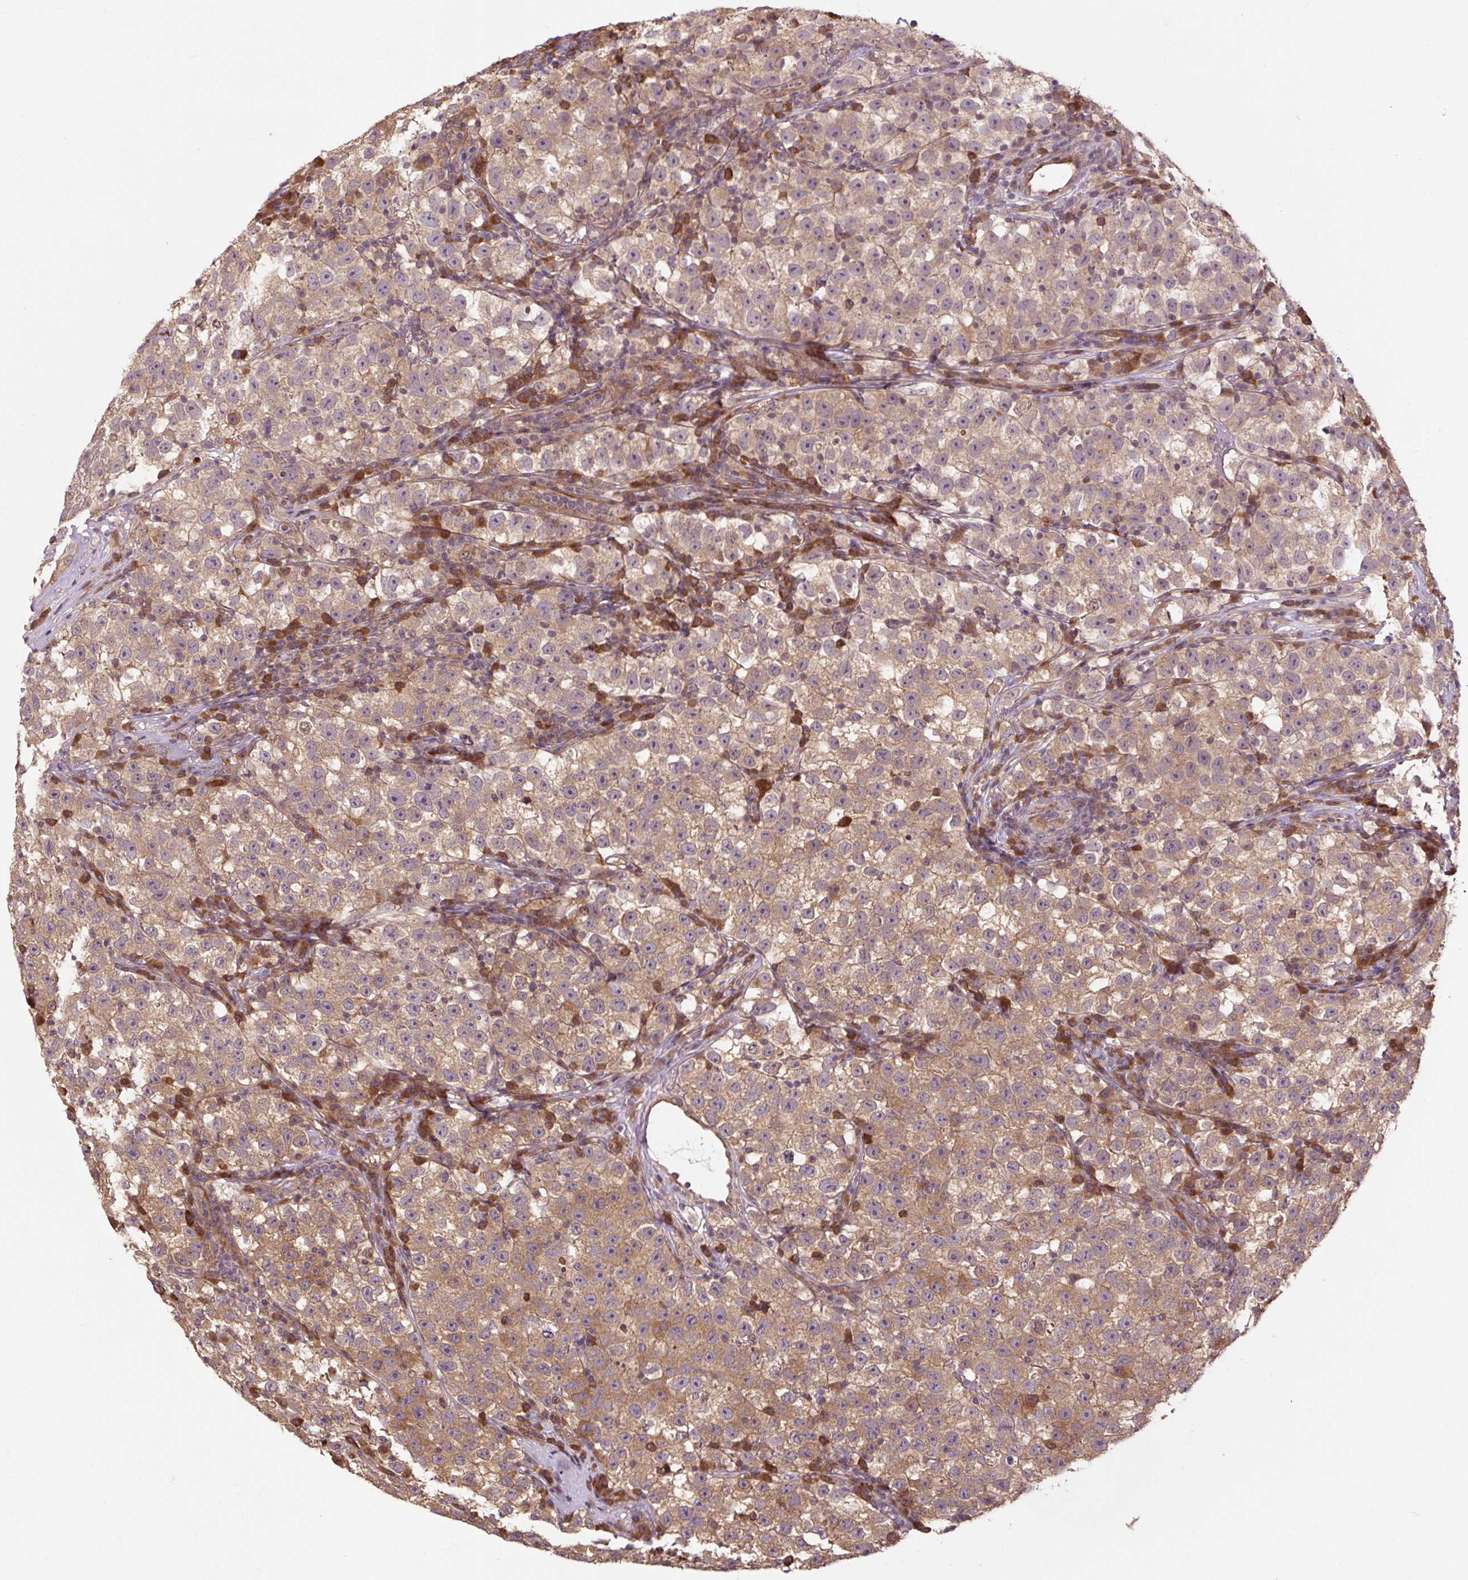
{"staining": {"intensity": "moderate", "quantity": ">75%", "location": "cytoplasmic/membranous"}, "tissue": "testis cancer", "cell_type": "Tumor cells", "image_type": "cancer", "snomed": [{"axis": "morphology", "description": "Seminoma, NOS"}, {"axis": "topography", "description": "Testis"}], "caption": "Human testis cancer stained with a brown dye exhibits moderate cytoplasmic/membranous positive staining in about >75% of tumor cells.", "gene": "TPT1", "patient": {"sex": "male", "age": 22}}